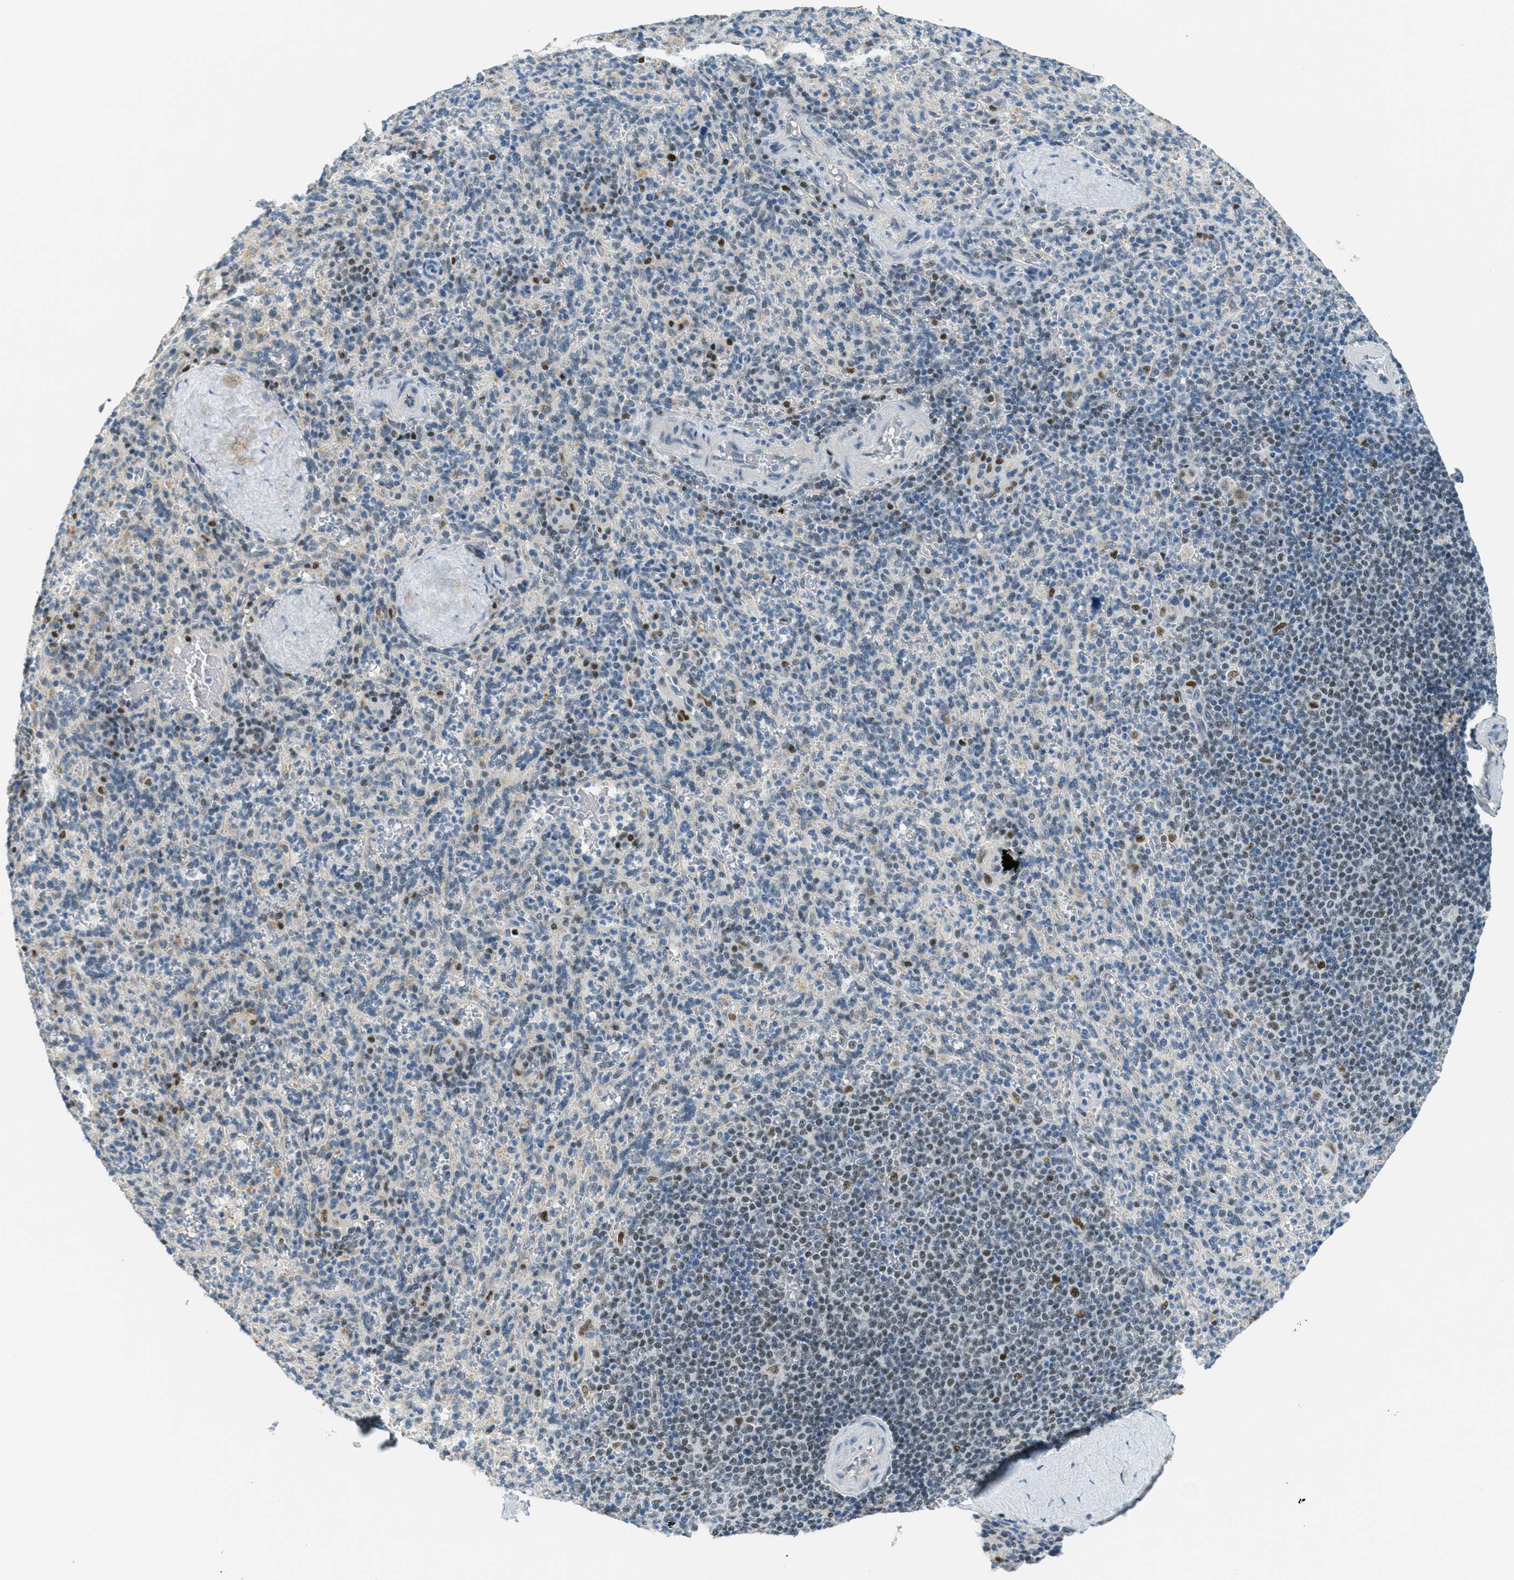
{"staining": {"intensity": "negative", "quantity": "none", "location": "none"}, "tissue": "spleen", "cell_type": "Cells in red pulp", "image_type": "normal", "snomed": [{"axis": "morphology", "description": "Normal tissue, NOS"}, {"axis": "topography", "description": "Spleen"}], "caption": "Human spleen stained for a protein using immunohistochemistry (IHC) reveals no staining in cells in red pulp.", "gene": "TCF3", "patient": {"sex": "male", "age": 36}}